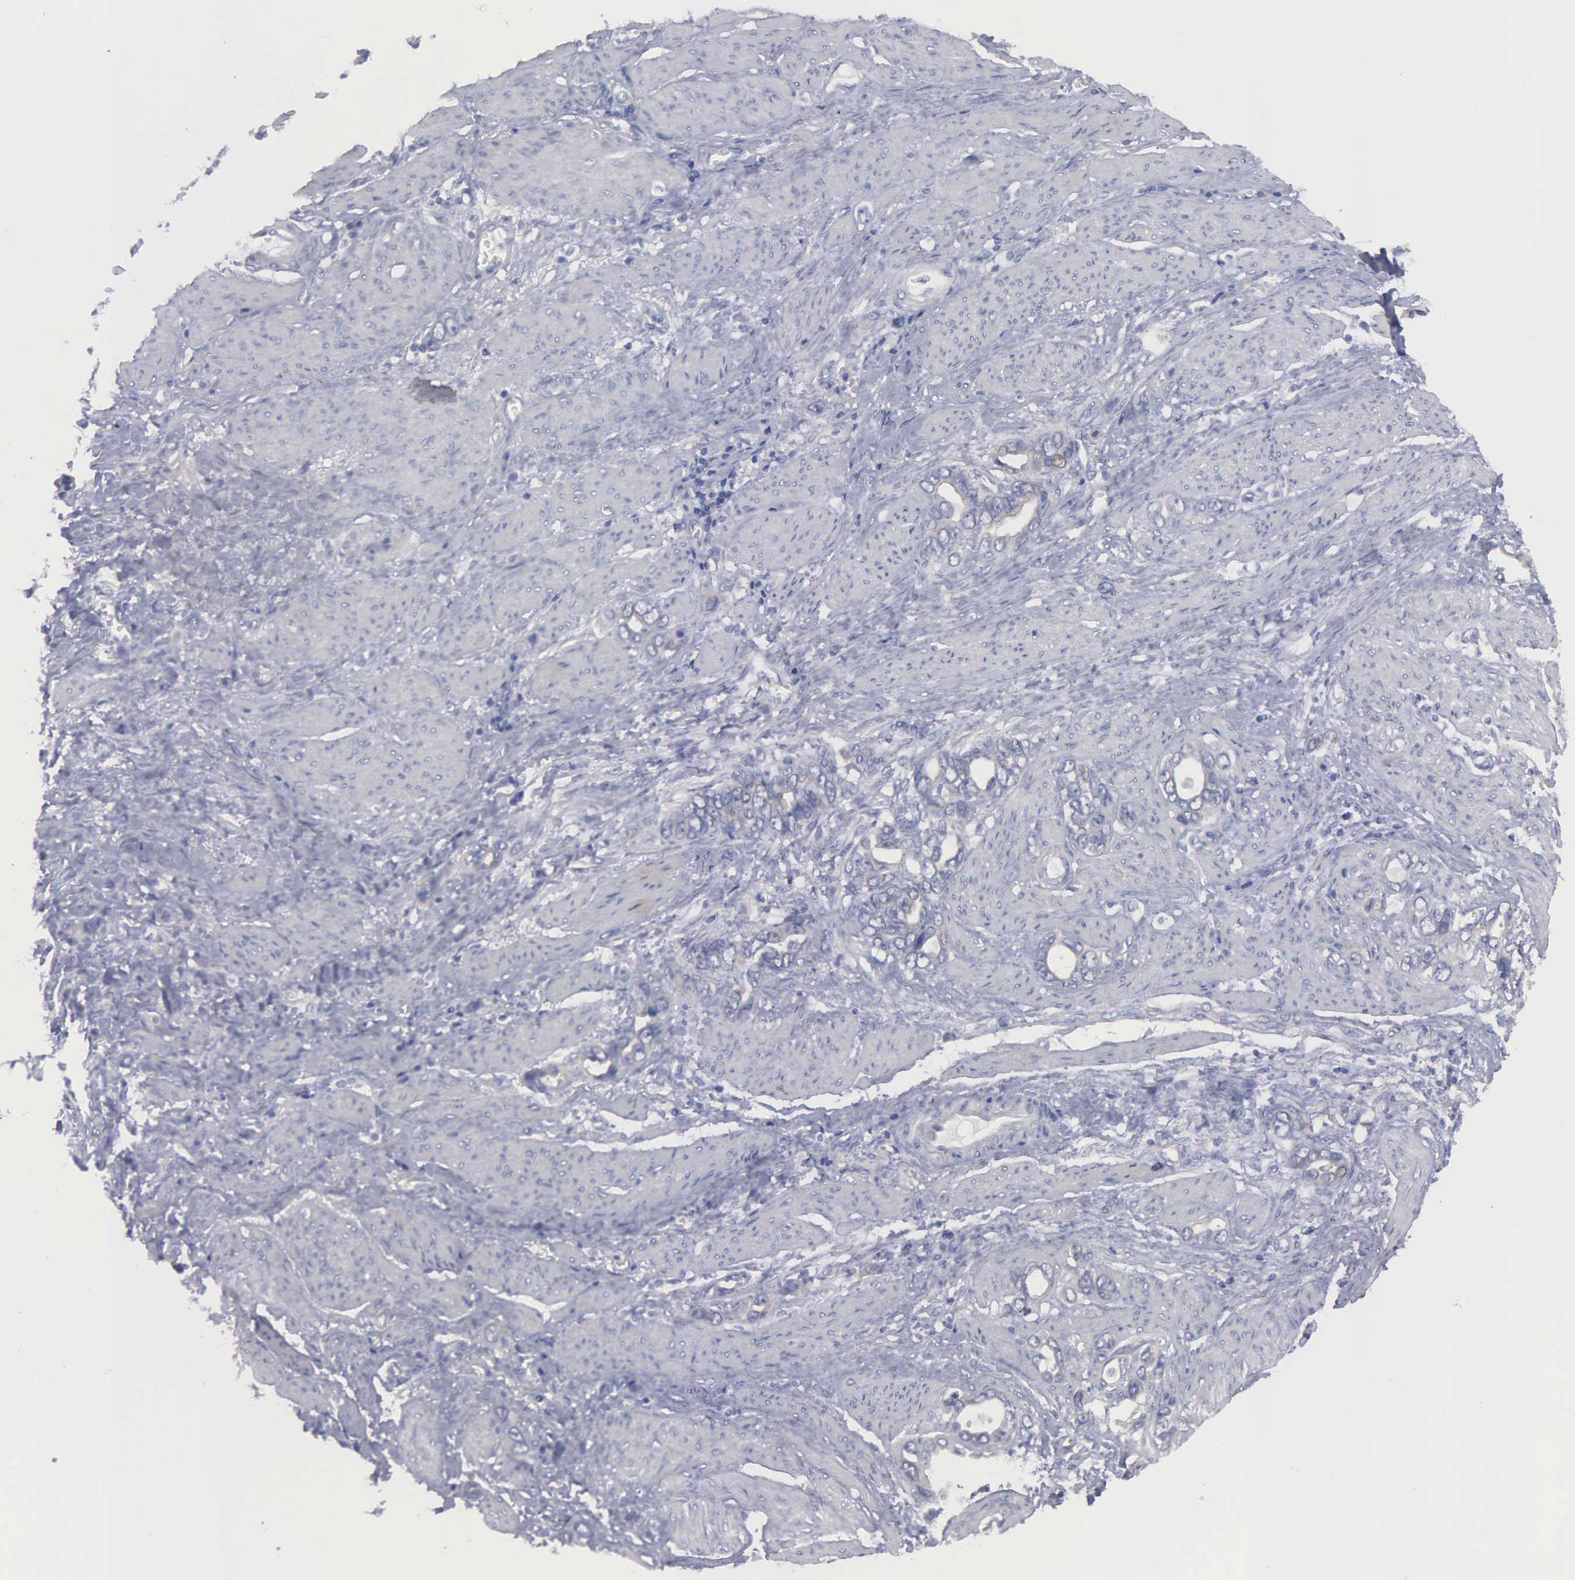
{"staining": {"intensity": "weak", "quantity": "<25%", "location": "cytoplasmic/membranous"}, "tissue": "stomach cancer", "cell_type": "Tumor cells", "image_type": "cancer", "snomed": [{"axis": "morphology", "description": "Adenocarcinoma, NOS"}, {"axis": "topography", "description": "Stomach"}], "caption": "This micrograph is of stomach cancer (adenocarcinoma) stained with IHC to label a protein in brown with the nuclei are counter-stained blue. There is no positivity in tumor cells.", "gene": "CEP170B", "patient": {"sex": "male", "age": 78}}